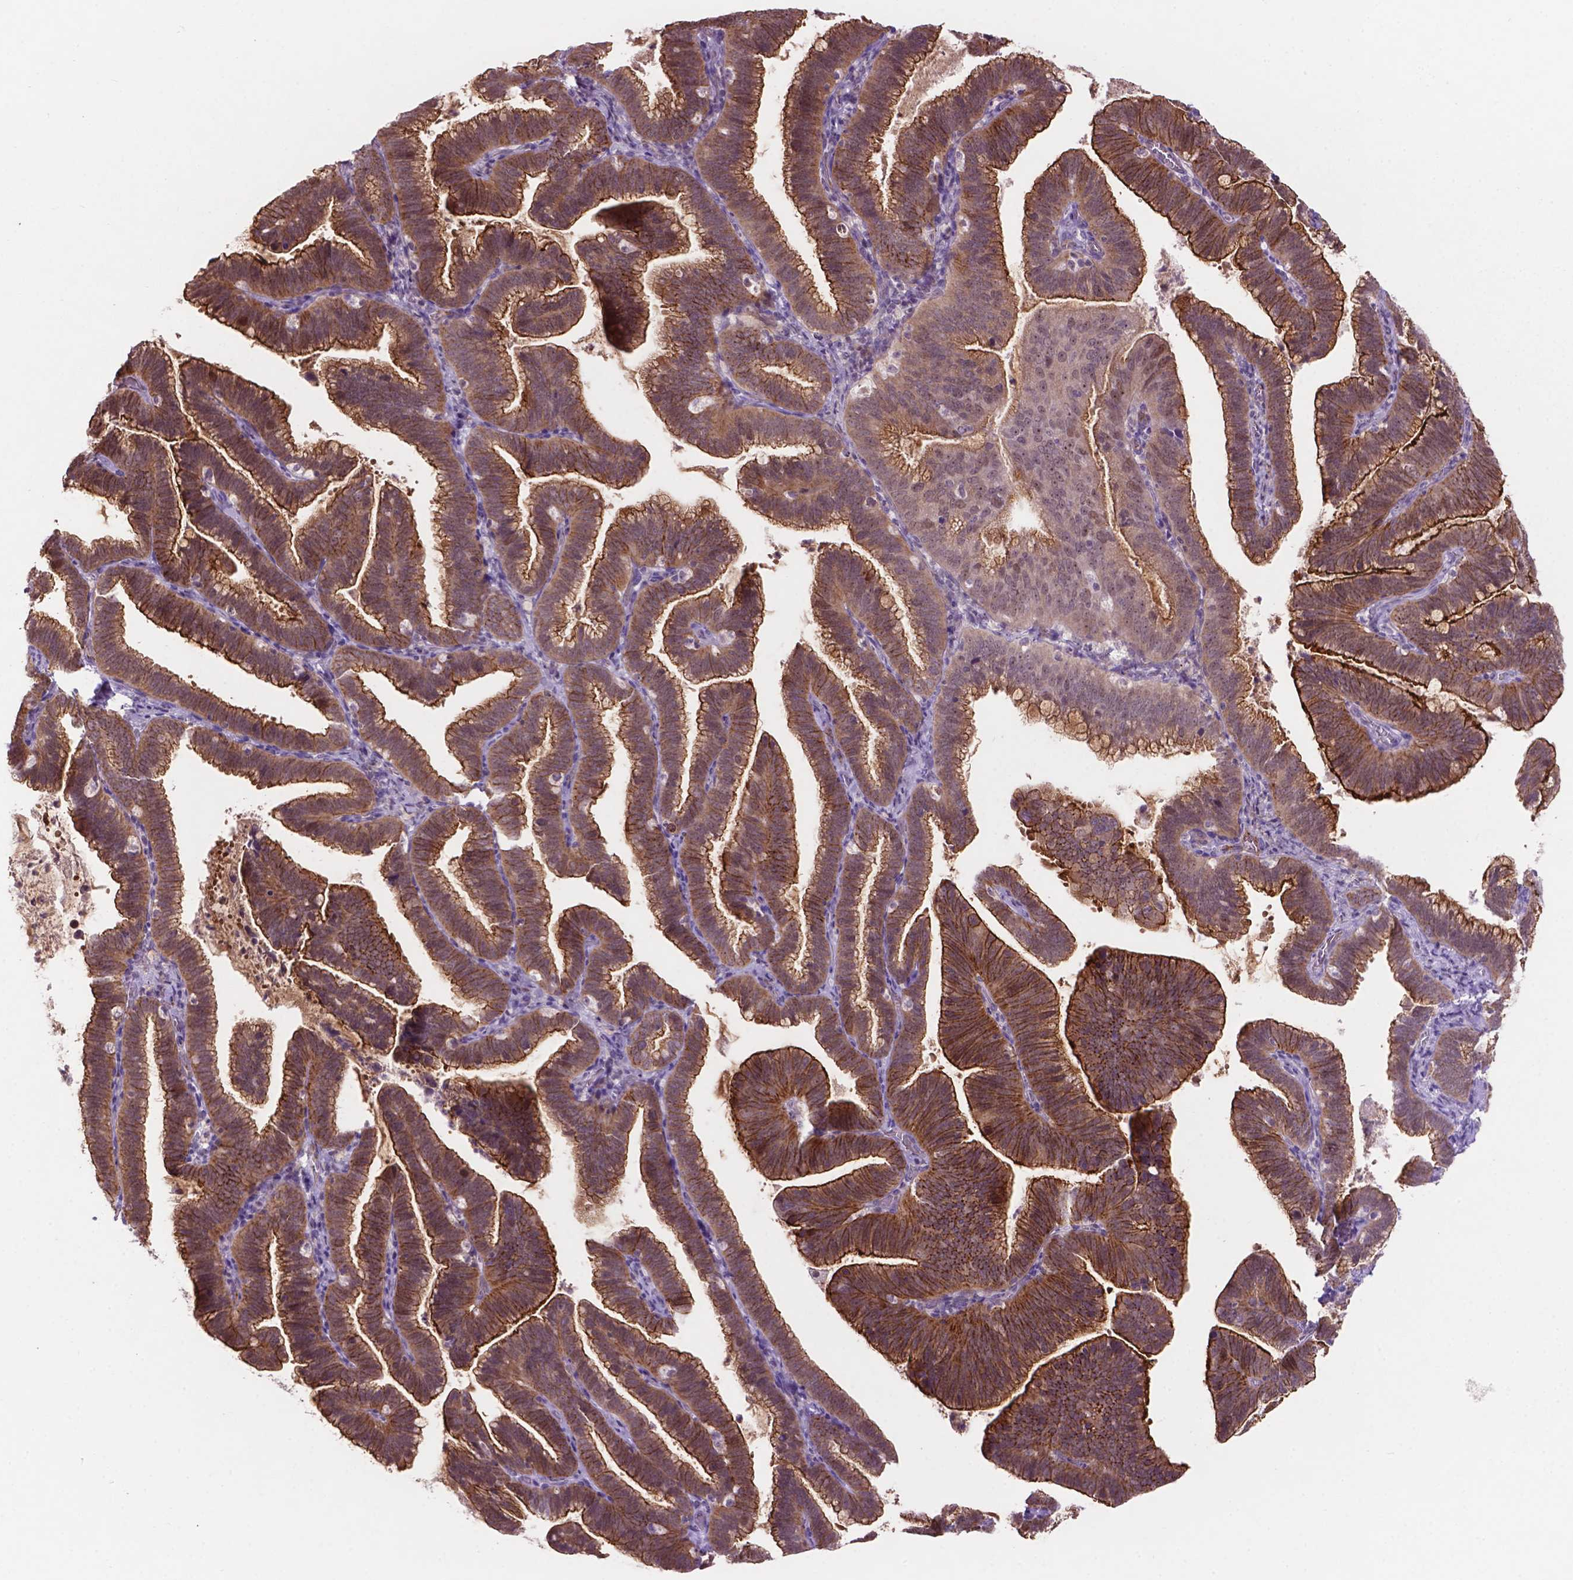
{"staining": {"intensity": "moderate", "quantity": ">75%", "location": "cytoplasmic/membranous"}, "tissue": "cervical cancer", "cell_type": "Tumor cells", "image_type": "cancer", "snomed": [{"axis": "morphology", "description": "Adenocarcinoma, NOS"}, {"axis": "topography", "description": "Cervix"}], "caption": "A high-resolution histopathology image shows immunohistochemistry staining of cervical cancer (adenocarcinoma), which shows moderate cytoplasmic/membranous expression in about >75% of tumor cells.", "gene": "ARL5C", "patient": {"sex": "female", "age": 61}}